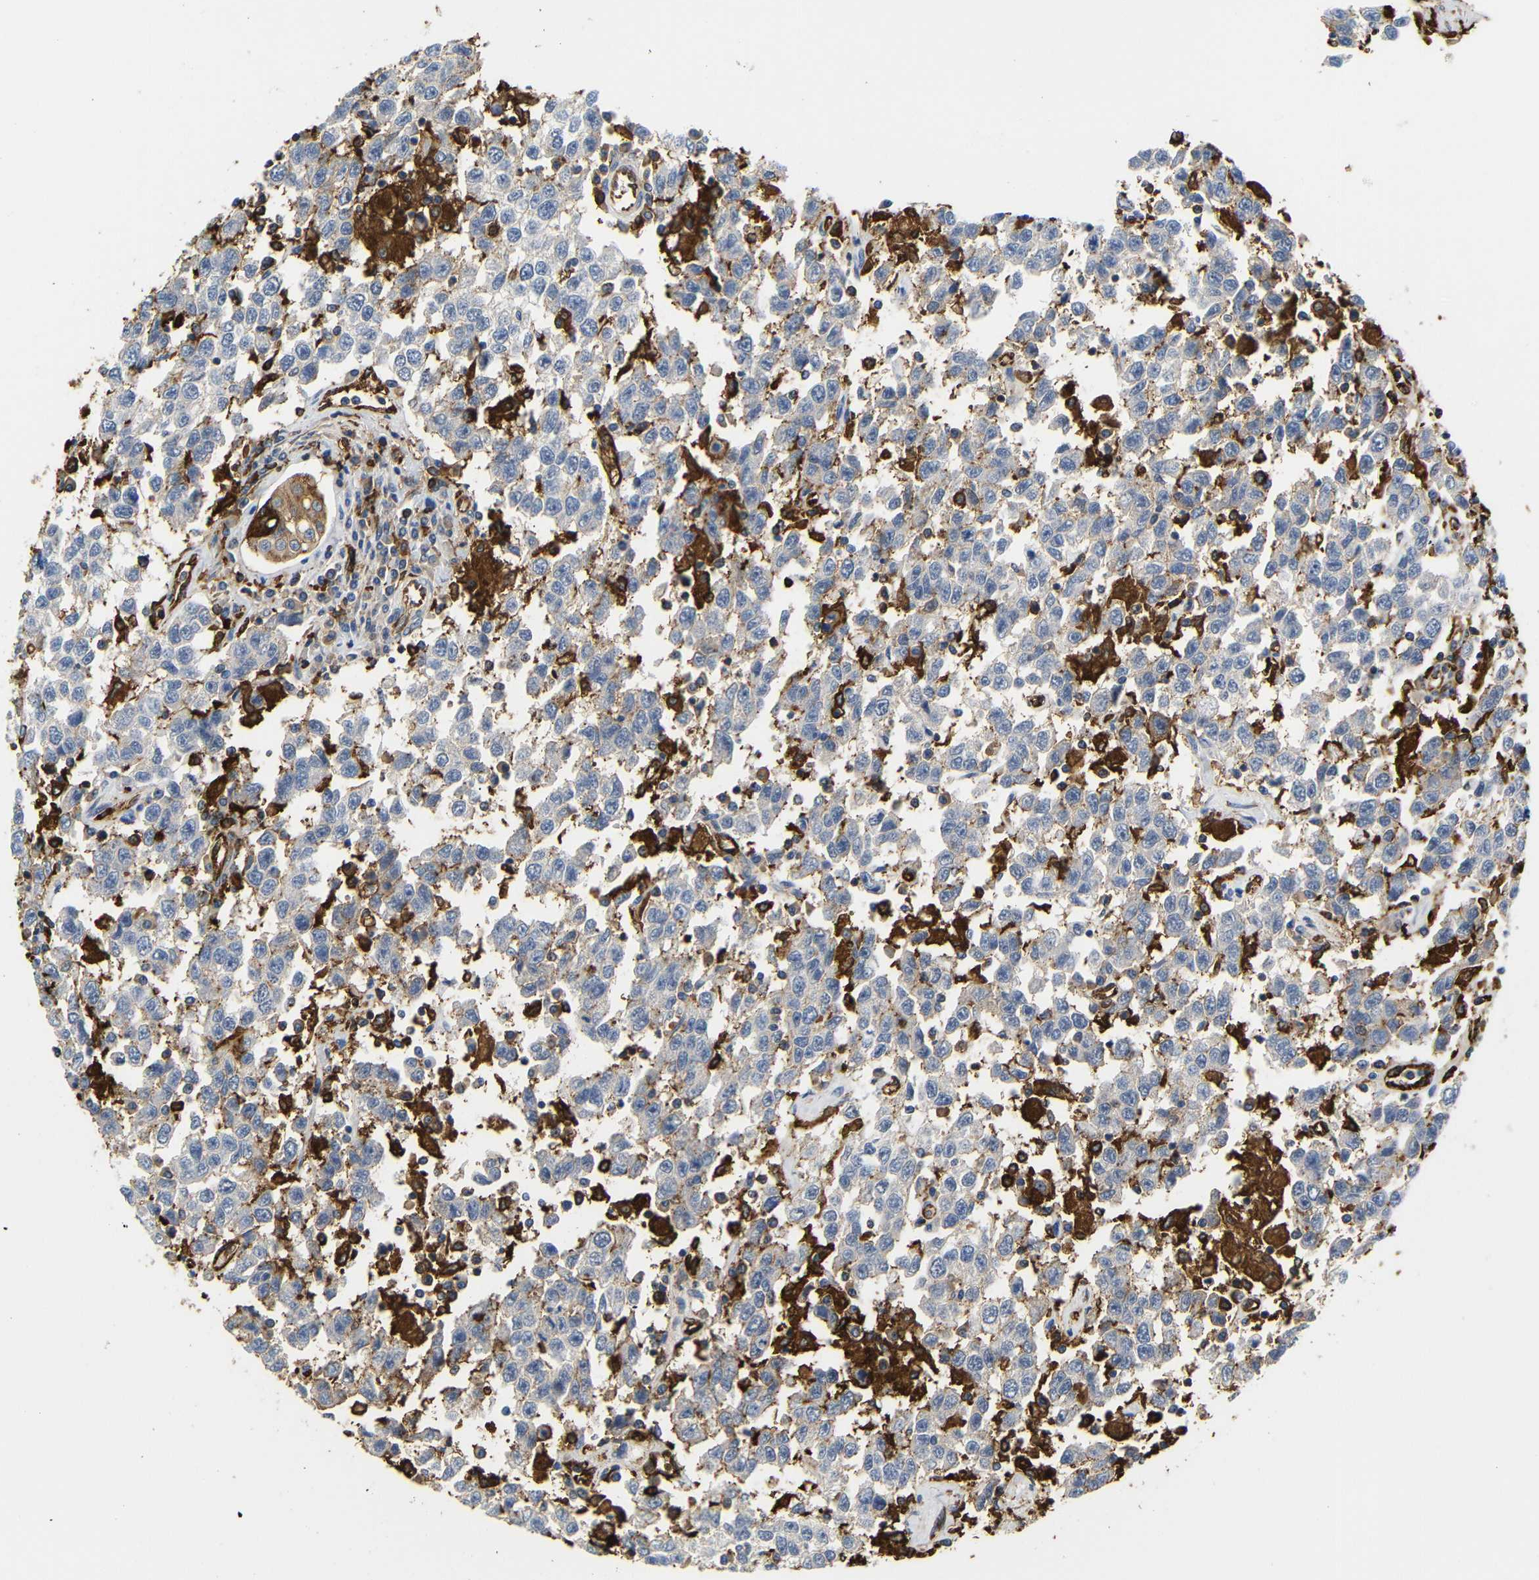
{"staining": {"intensity": "negative", "quantity": "none", "location": "none"}, "tissue": "testis cancer", "cell_type": "Tumor cells", "image_type": "cancer", "snomed": [{"axis": "morphology", "description": "Seminoma, NOS"}, {"axis": "topography", "description": "Testis"}], "caption": "DAB (3,3'-diaminobenzidine) immunohistochemical staining of human testis cancer (seminoma) exhibits no significant expression in tumor cells. (Stains: DAB immunohistochemistry (IHC) with hematoxylin counter stain, Microscopy: brightfield microscopy at high magnification).", "gene": "HLA-DQB1", "patient": {"sex": "male", "age": 41}}